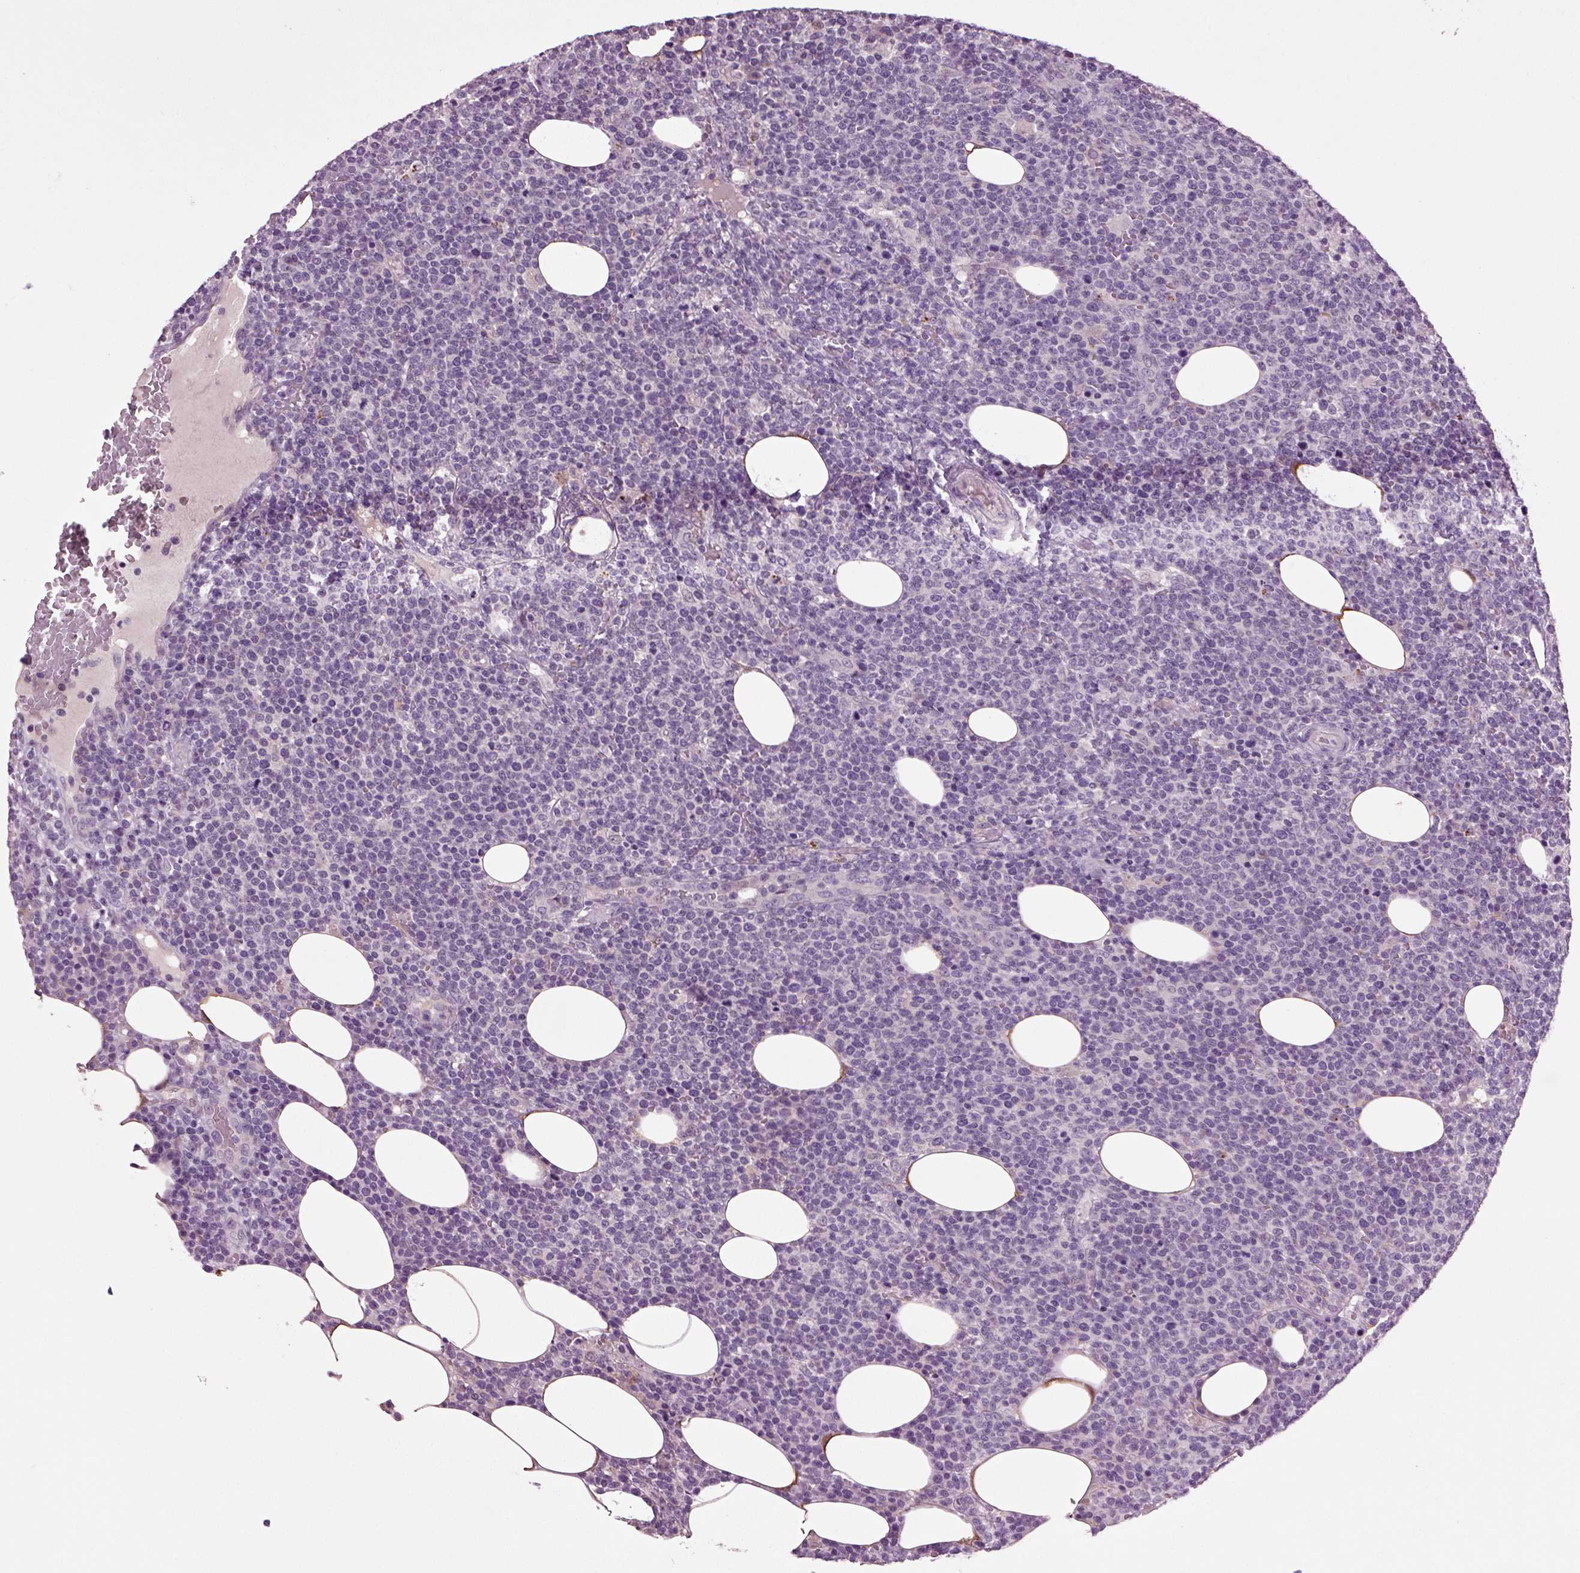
{"staining": {"intensity": "negative", "quantity": "none", "location": "none"}, "tissue": "lymphoma", "cell_type": "Tumor cells", "image_type": "cancer", "snomed": [{"axis": "morphology", "description": "Malignant lymphoma, non-Hodgkin's type, High grade"}, {"axis": "topography", "description": "Lymph node"}], "caption": "The immunohistochemistry micrograph has no significant expression in tumor cells of lymphoma tissue.", "gene": "SLC17A6", "patient": {"sex": "male", "age": 61}}